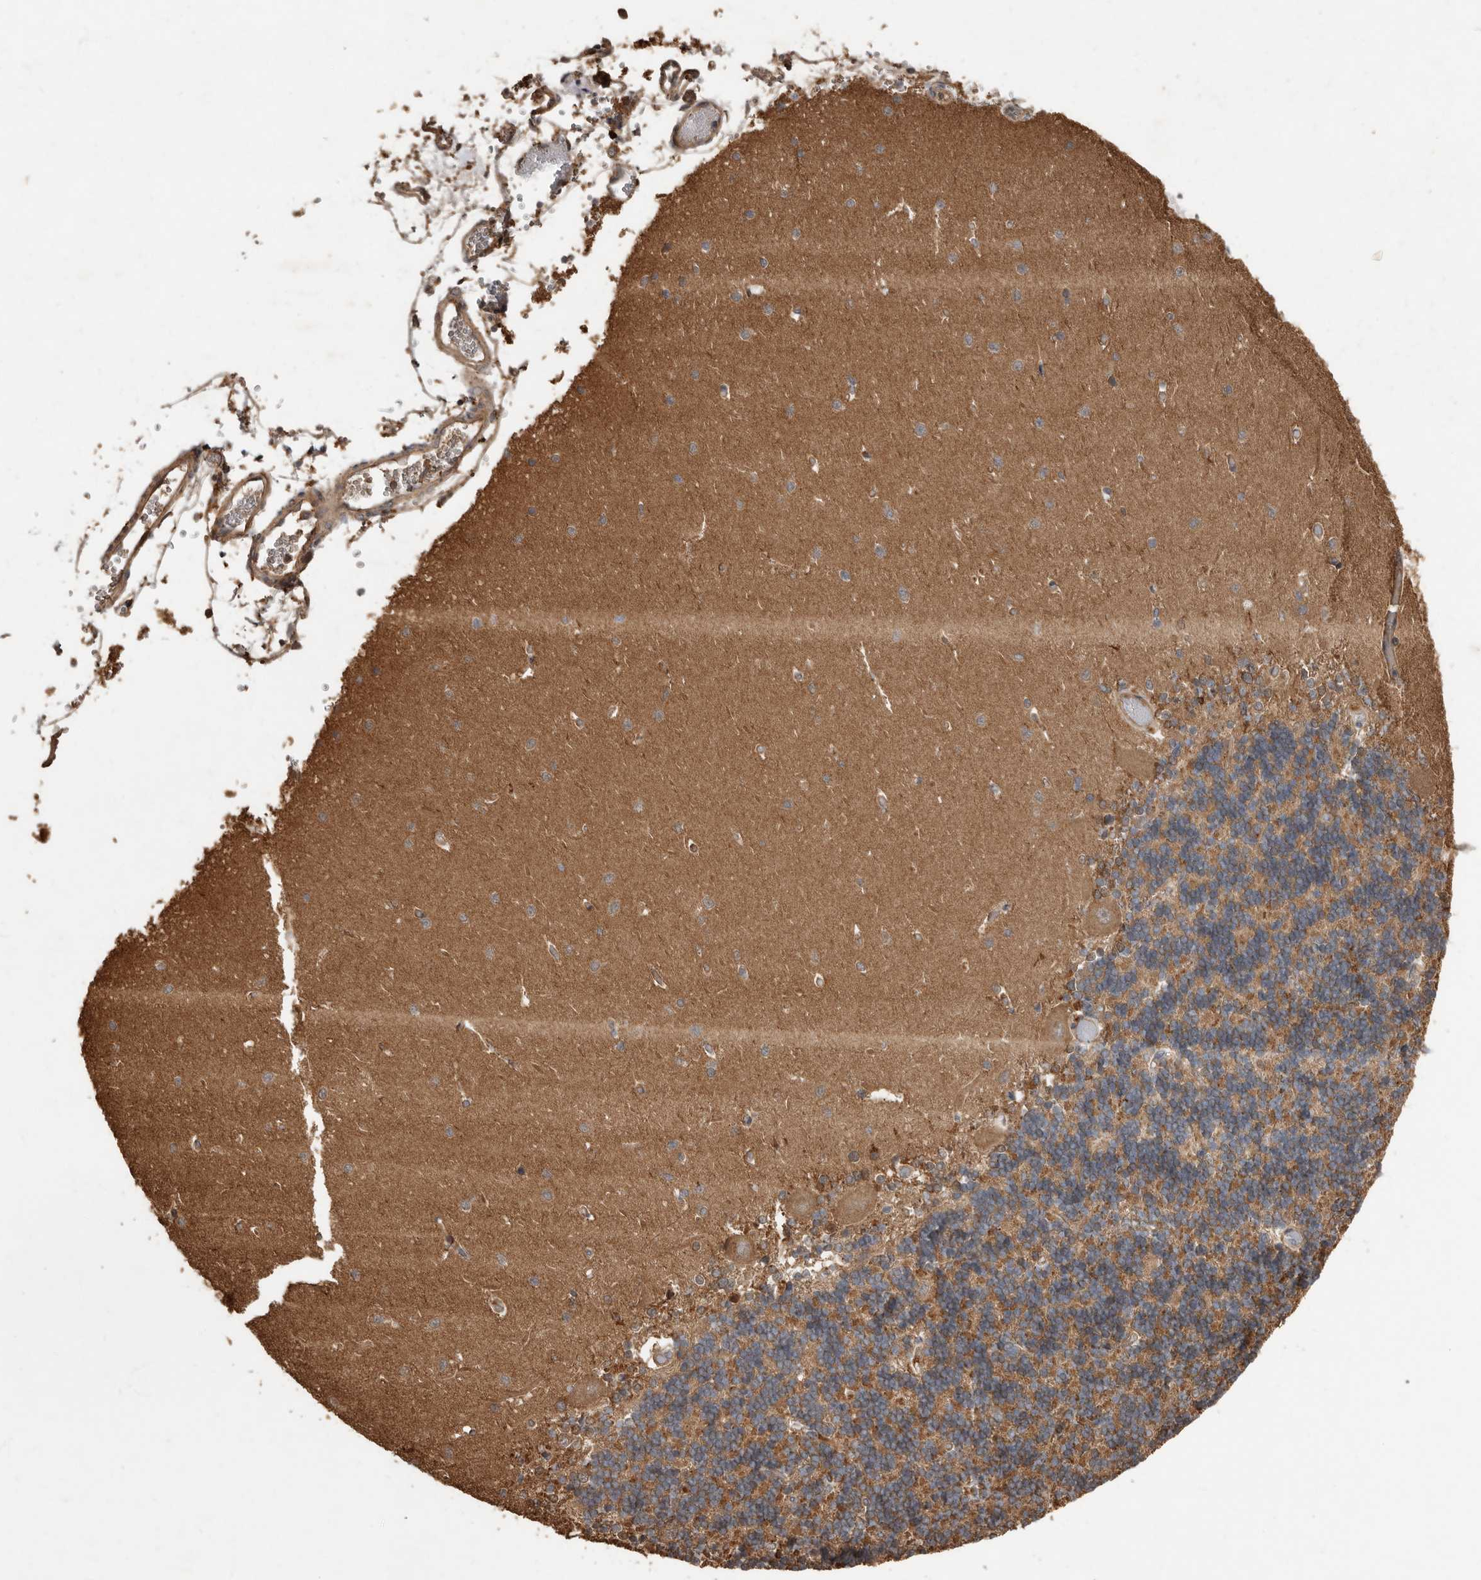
{"staining": {"intensity": "moderate", "quantity": ">75%", "location": "cytoplasmic/membranous"}, "tissue": "cerebellum", "cell_type": "Cells in granular layer", "image_type": "normal", "snomed": [{"axis": "morphology", "description": "Normal tissue, NOS"}, {"axis": "topography", "description": "Cerebellum"}], "caption": "The histopathology image exhibits staining of normal cerebellum, revealing moderate cytoplasmic/membranous protein positivity (brown color) within cells in granular layer. The staining is performed using DAB brown chromogen to label protein expression. The nuclei are counter-stained blue using hematoxylin.", "gene": "KIF26B", "patient": {"sex": "male", "age": 37}}